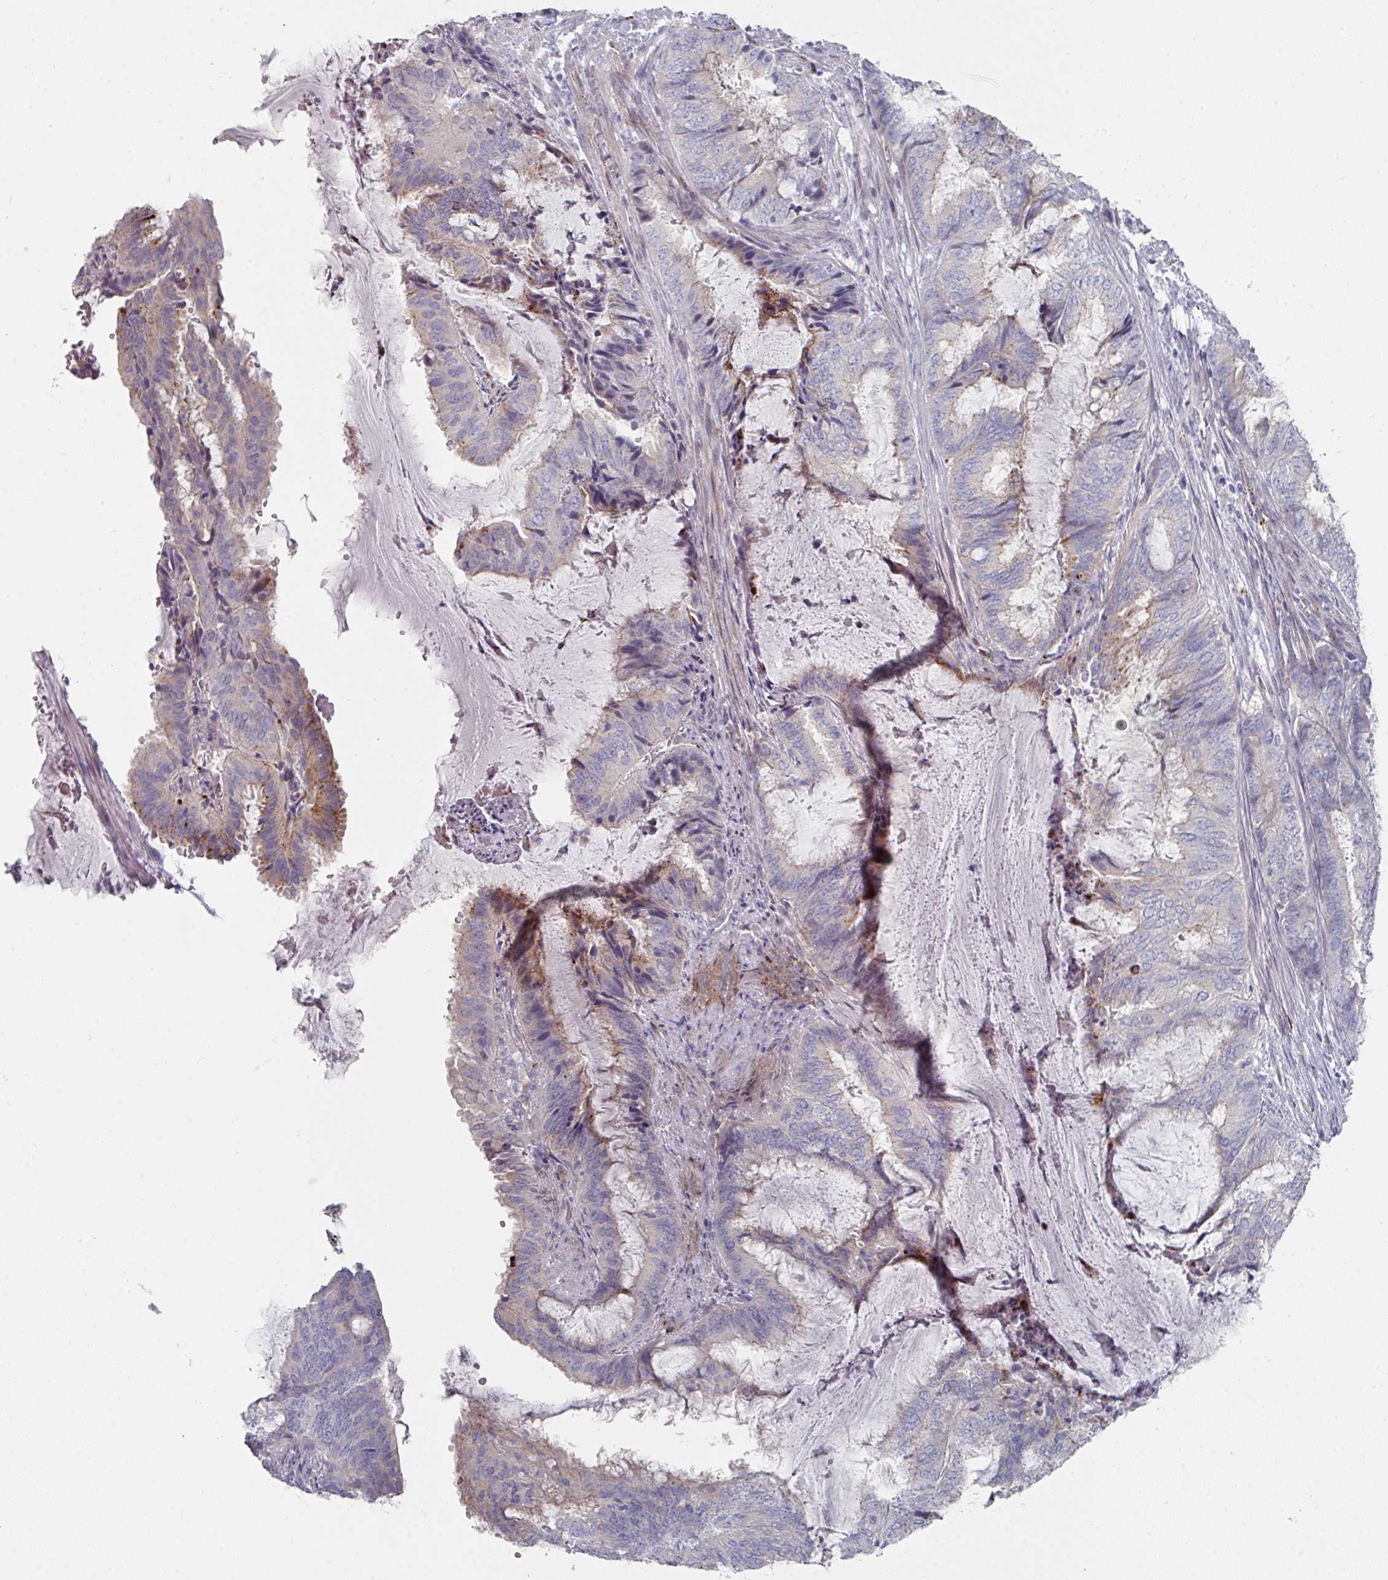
{"staining": {"intensity": "moderate", "quantity": "<25%", "location": "cytoplasmic/membranous"}, "tissue": "endometrial cancer", "cell_type": "Tumor cells", "image_type": "cancer", "snomed": [{"axis": "morphology", "description": "Adenocarcinoma, NOS"}, {"axis": "topography", "description": "Endometrium"}], "caption": "Immunohistochemical staining of human endometrial adenocarcinoma demonstrates low levels of moderate cytoplasmic/membranous protein expression in approximately <25% of tumor cells.", "gene": "NT5C1A", "patient": {"sex": "female", "age": 51}}